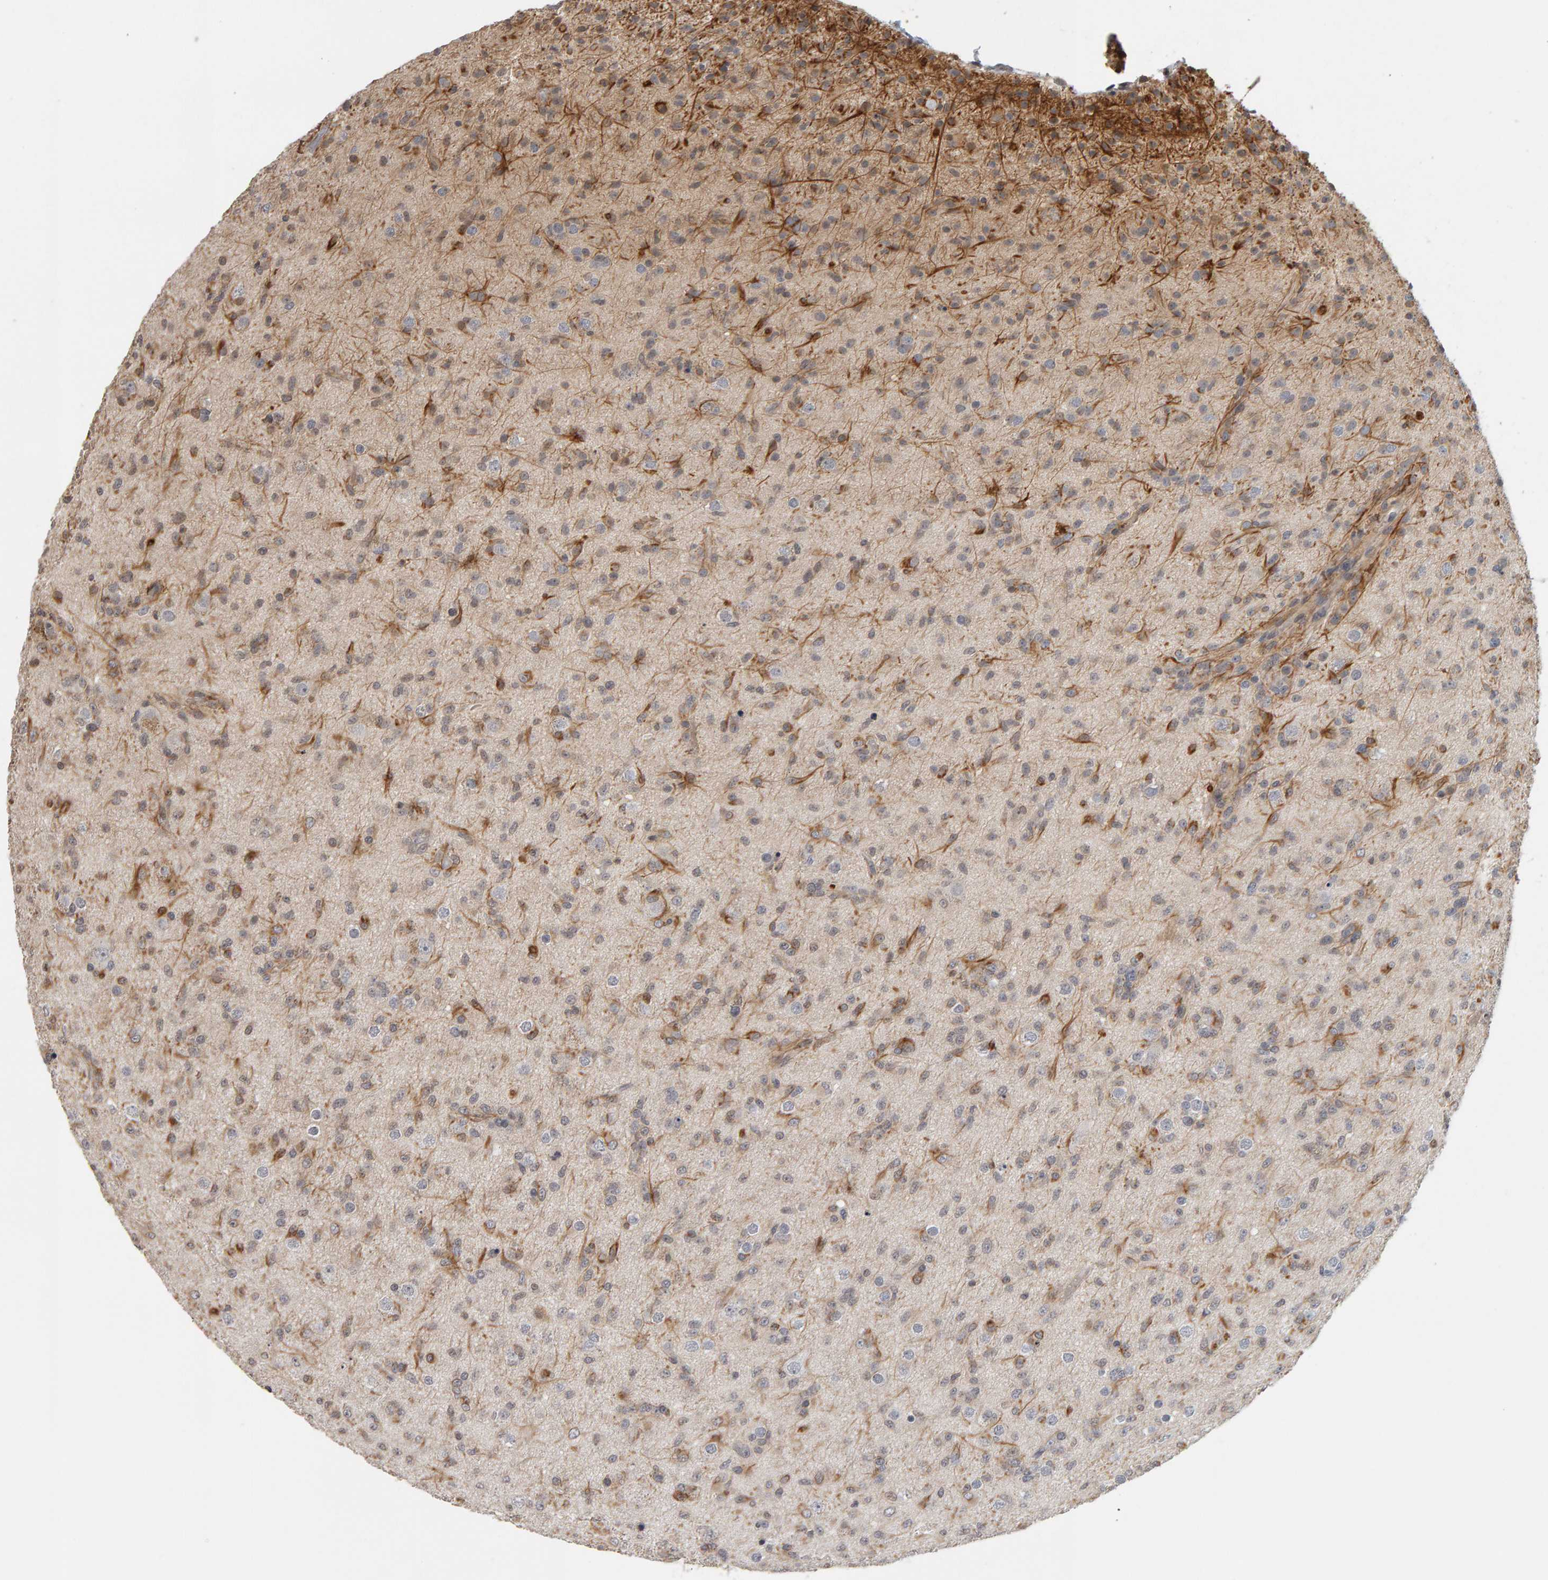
{"staining": {"intensity": "weak", "quantity": "<25%", "location": "cytoplasmic/membranous"}, "tissue": "glioma", "cell_type": "Tumor cells", "image_type": "cancer", "snomed": [{"axis": "morphology", "description": "Glioma, malignant, Low grade"}, {"axis": "topography", "description": "Brain"}], "caption": "High magnification brightfield microscopy of glioma stained with DAB (3,3'-diaminobenzidine) (brown) and counterstained with hematoxylin (blue): tumor cells show no significant staining.", "gene": "TEFM", "patient": {"sex": "male", "age": 65}}